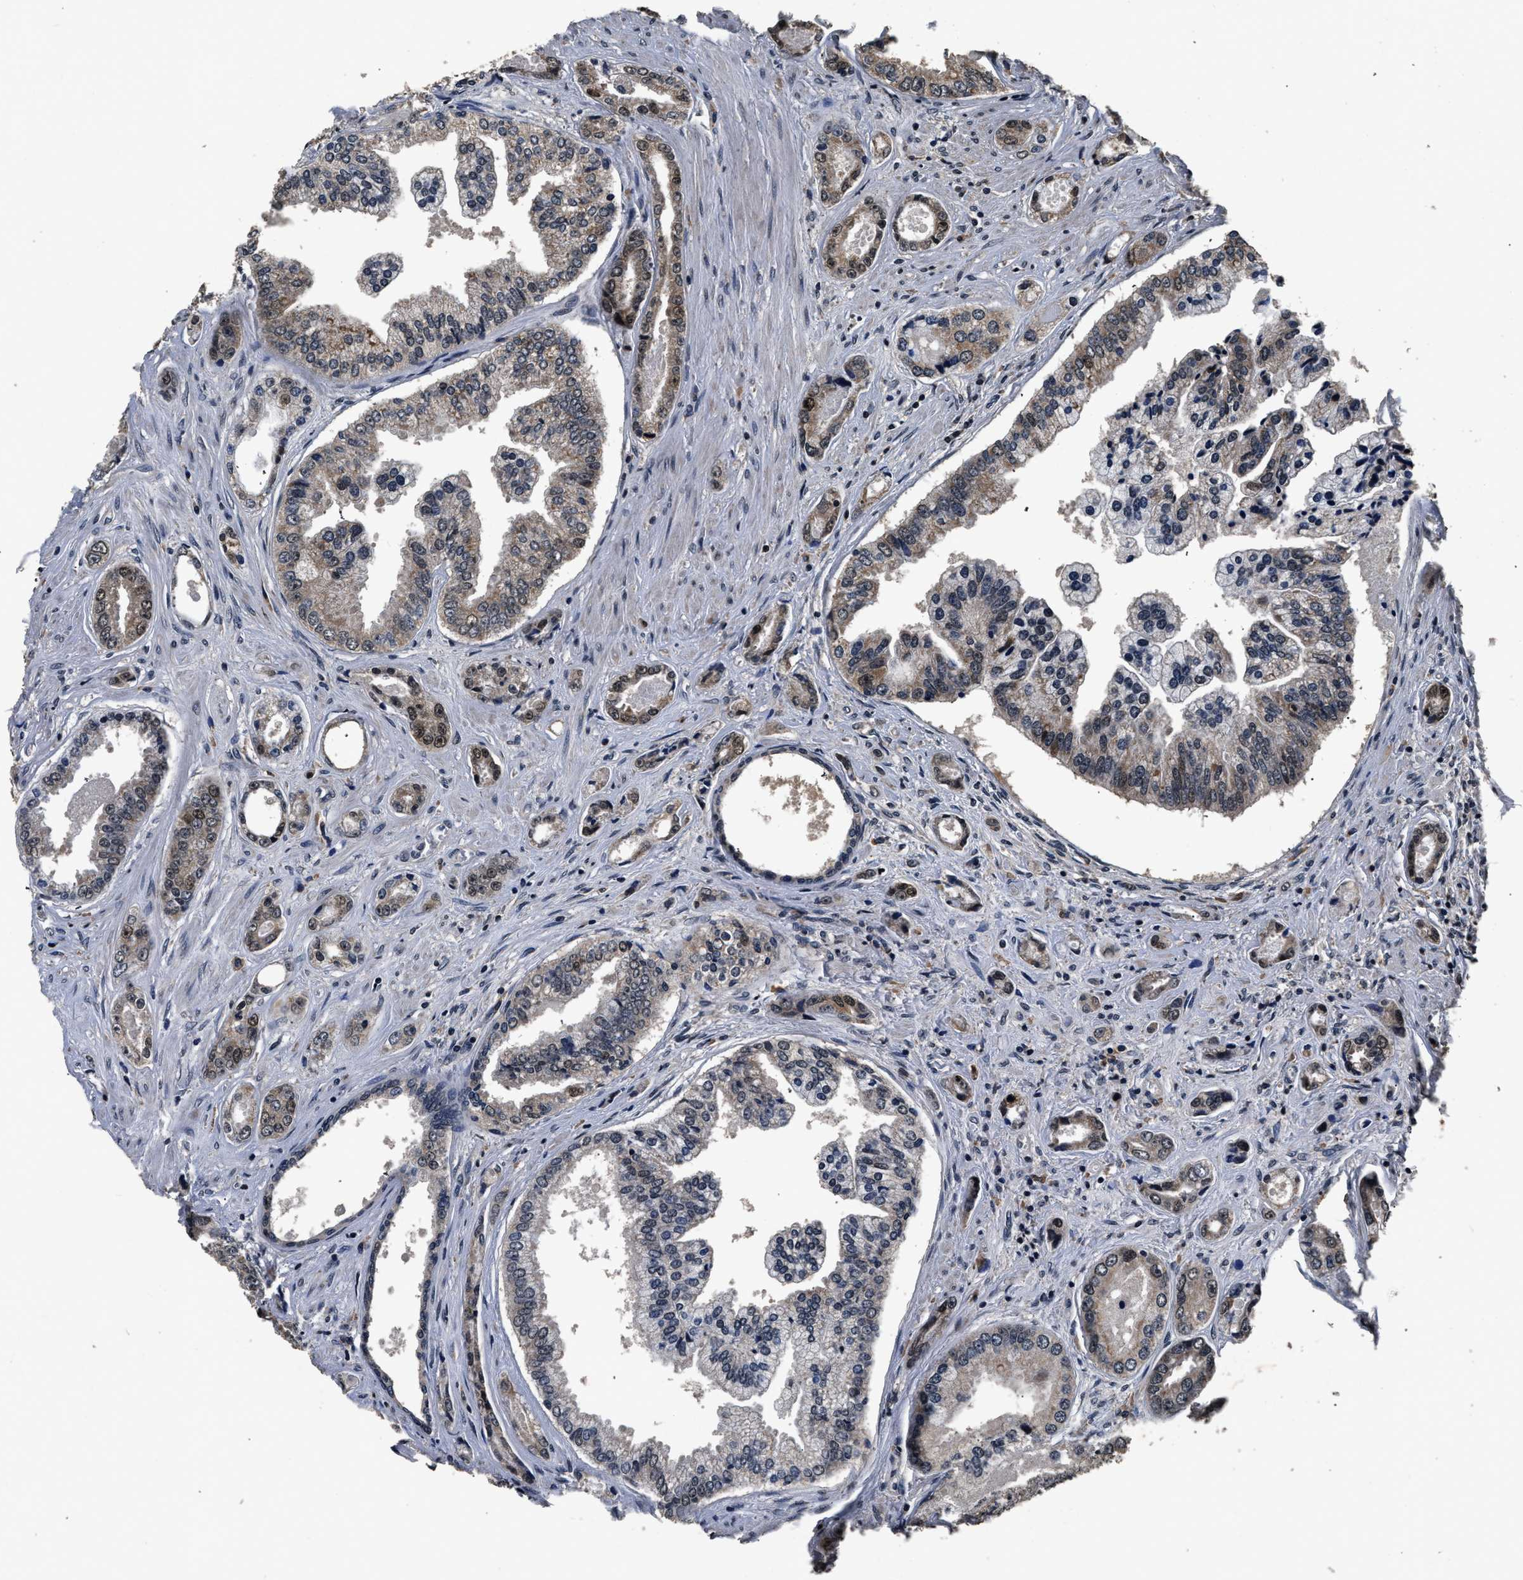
{"staining": {"intensity": "moderate", "quantity": "25%-75%", "location": "cytoplasmic/membranous,nuclear"}, "tissue": "prostate cancer", "cell_type": "Tumor cells", "image_type": "cancer", "snomed": [{"axis": "morphology", "description": "Adenocarcinoma, High grade"}, {"axis": "topography", "description": "Prostate"}], "caption": "High-grade adenocarcinoma (prostate) stained for a protein displays moderate cytoplasmic/membranous and nuclear positivity in tumor cells.", "gene": "CSTF1", "patient": {"sex": "male", "age": 61}}